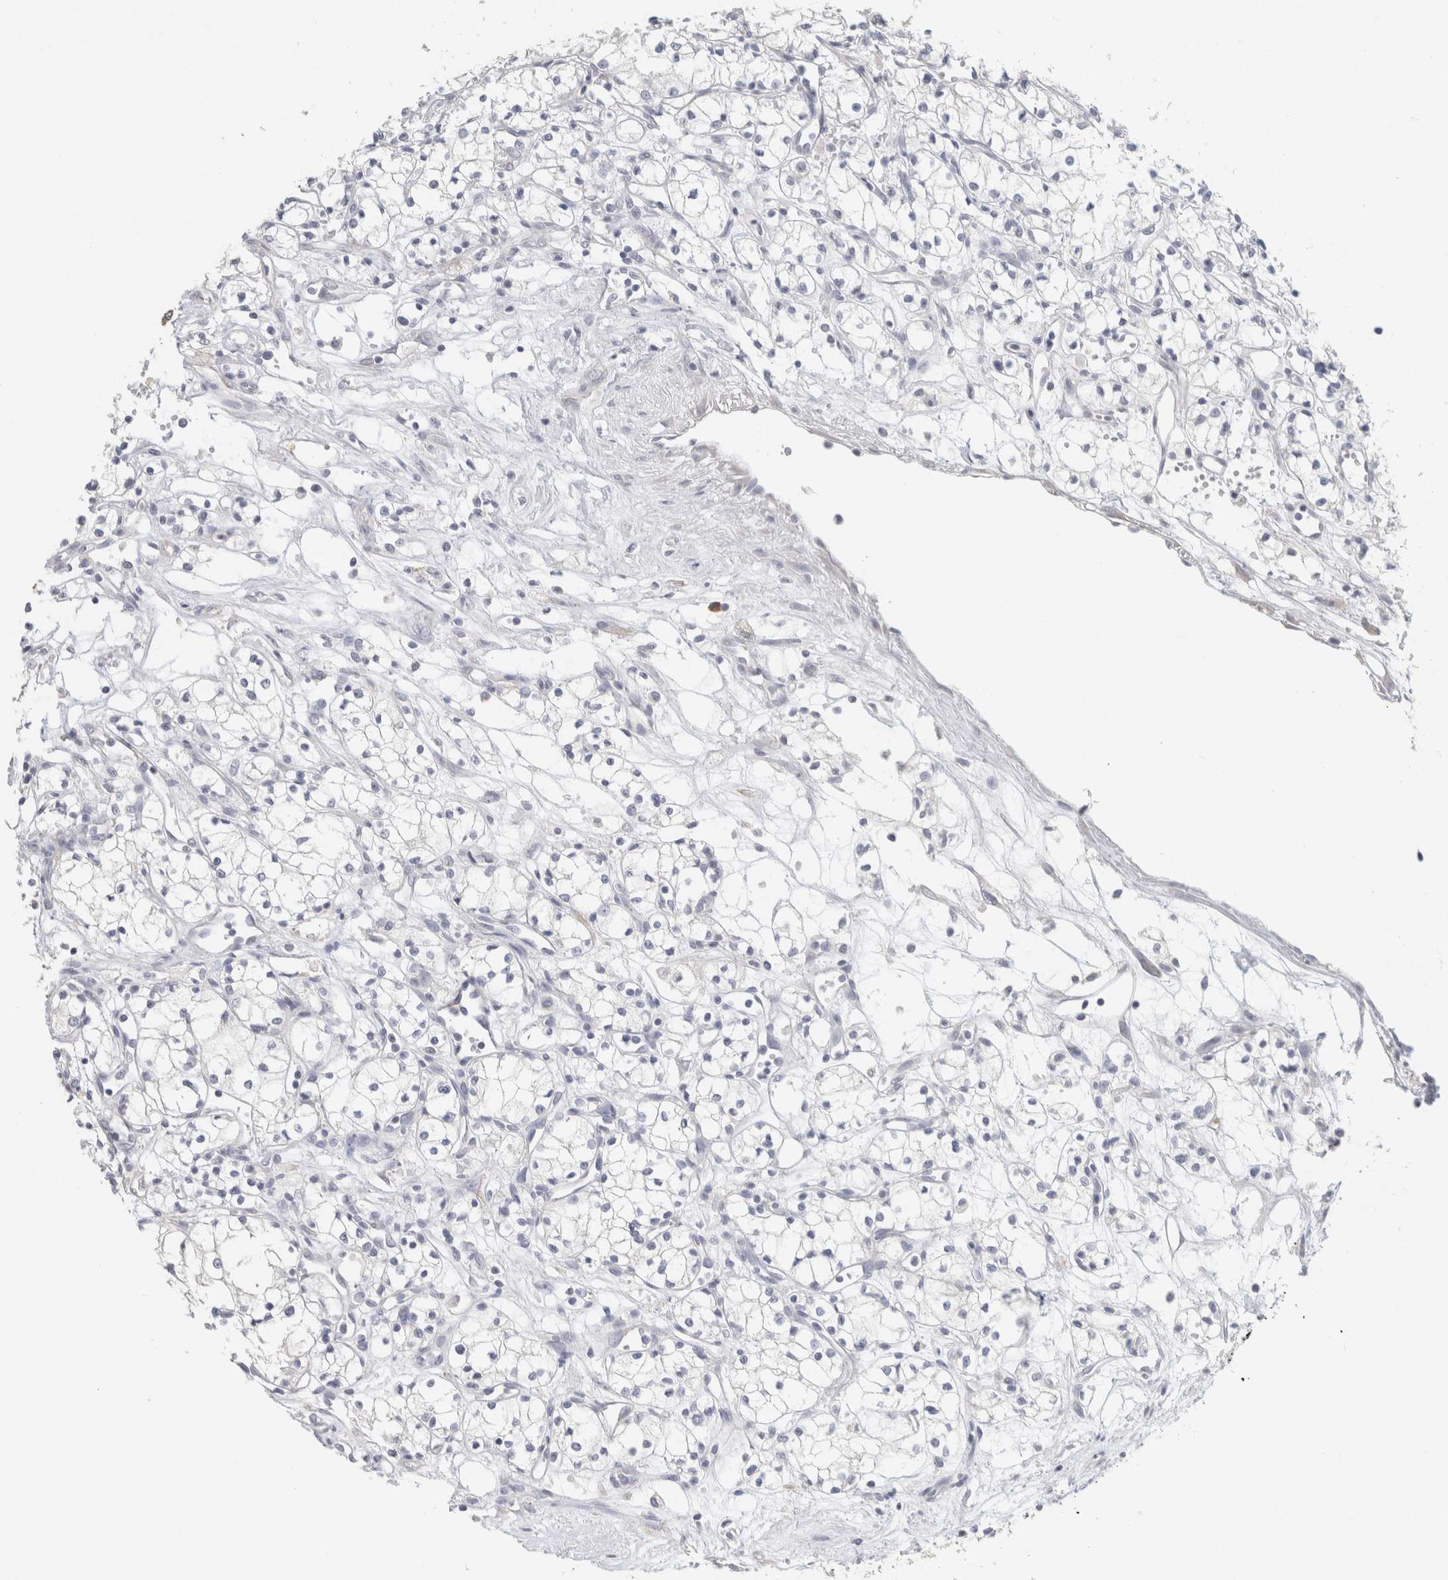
{"staining": {"intensity": "negative", "quantity": "none", "location": "none"}, "tissue": "renal cancer", "cell_type": "Tumor cells", "image_type": "cancer", "snomed": [{"axis": "morphology", "description": "Normal tissue, NOS"}, {"axis": "morphology", "description": "Adenocarcinoma, NOS"}, {"axis": "topography", "description": "Kidney"}], "caption": "The histopathology image displays no significant positivity in tumor cells of renal cancer (adenocarcinoma). (DAB immunohistochemistry (IHC), high magnification).", "gene": "NEFM", "patient": {"sex": "male", "age": 59}}